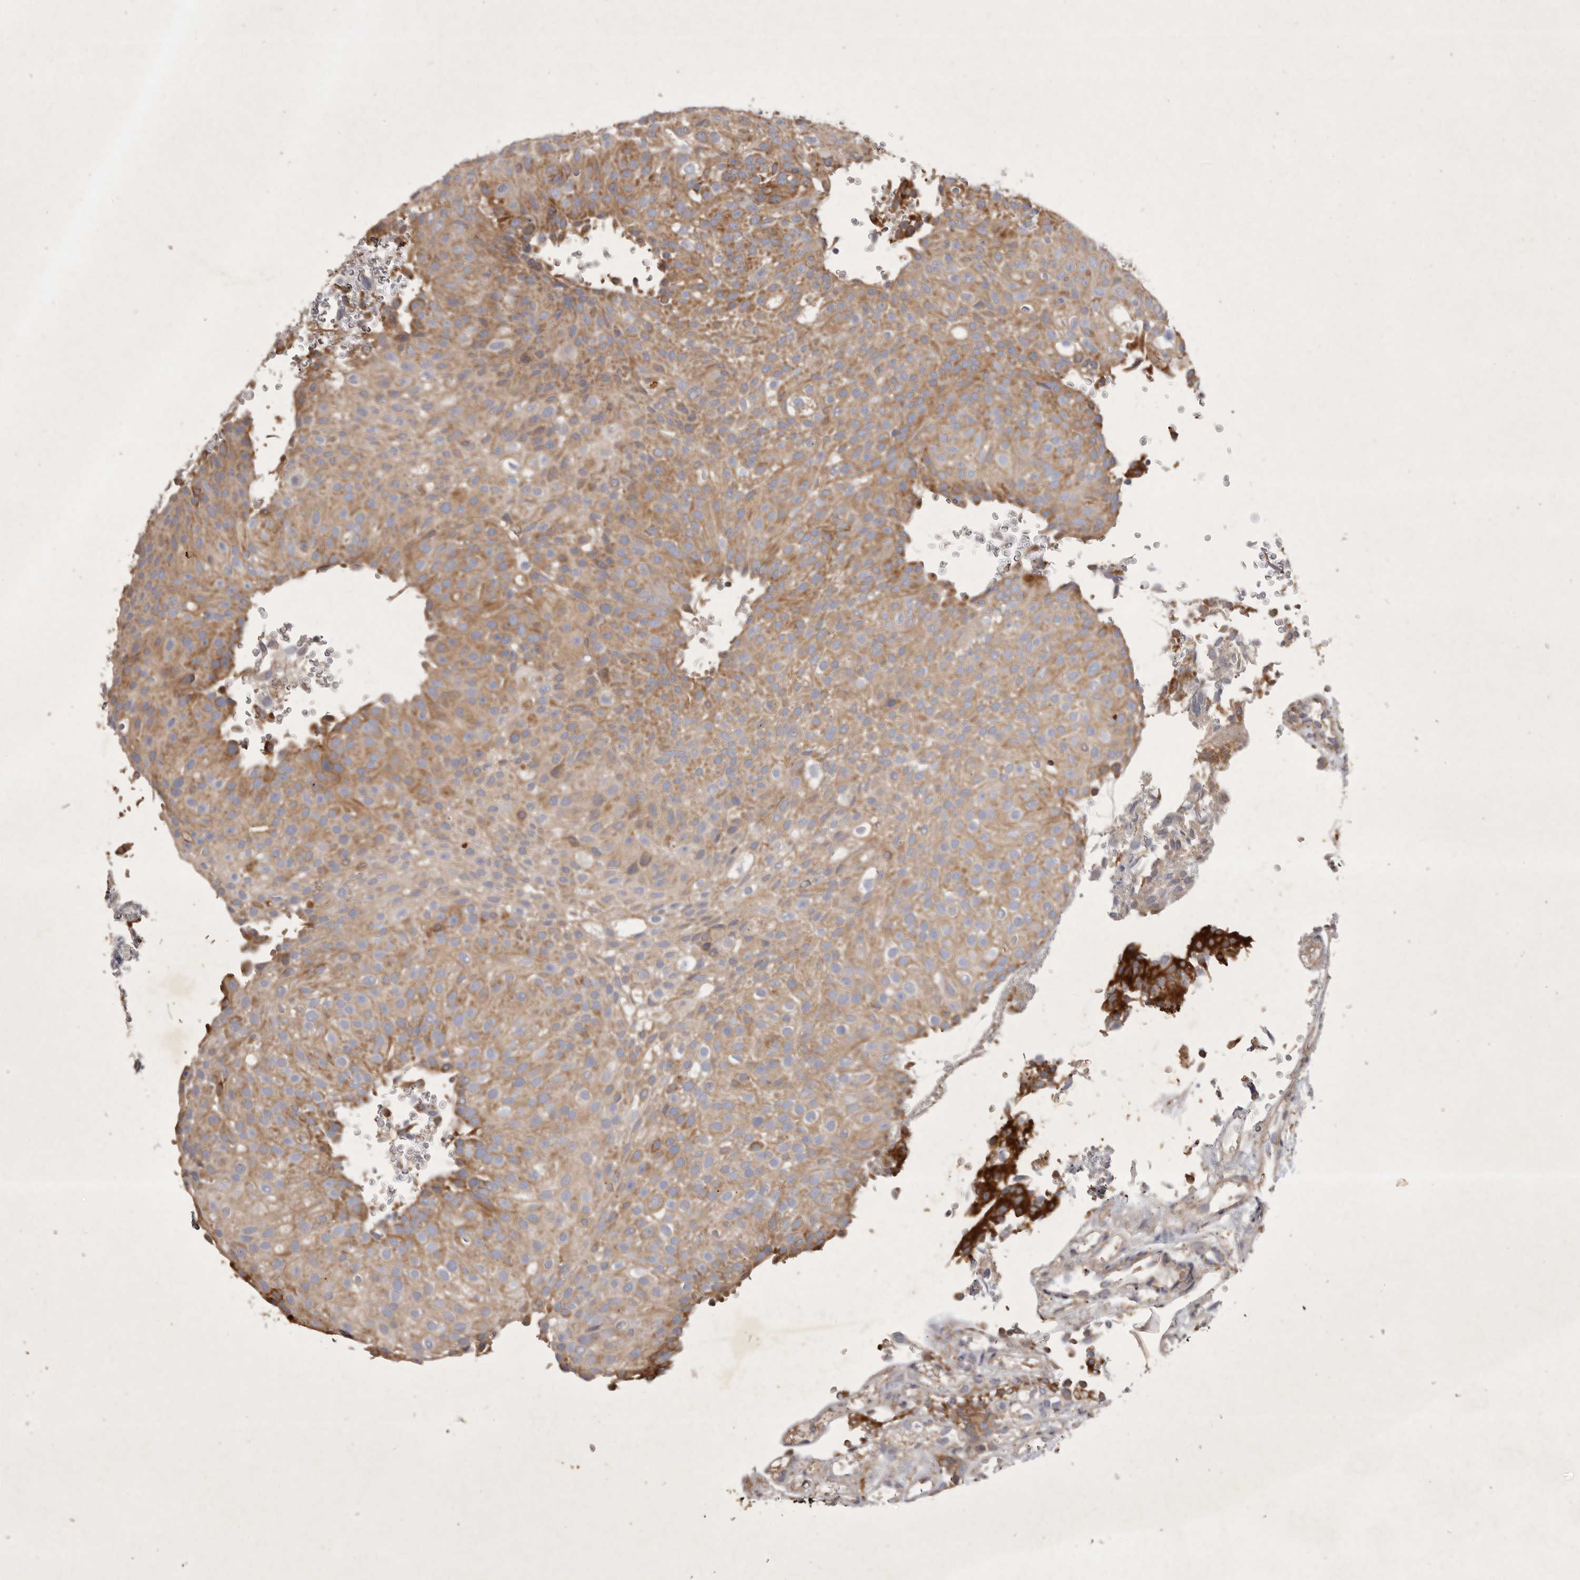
{"staining": {"intensity": "moderate", "quantity": ">75%", "location": "cytoplasmic/membranous"}, "tissue": "urothelial cancer", "cell_type": "Tumor cells", "image_type": "cancer", "snomed": [{"axis": "morphology", "description": "Urothelial carcinoma, Low grade"}, {"axis": "topography", "description": "Urinary bladder"}], "caption": "Urothelial cancer stained with a protein marker displays moderate staining in tumor cells.", "gene": "MRPL41", "patient": {"sex": "male", "age": 78}}